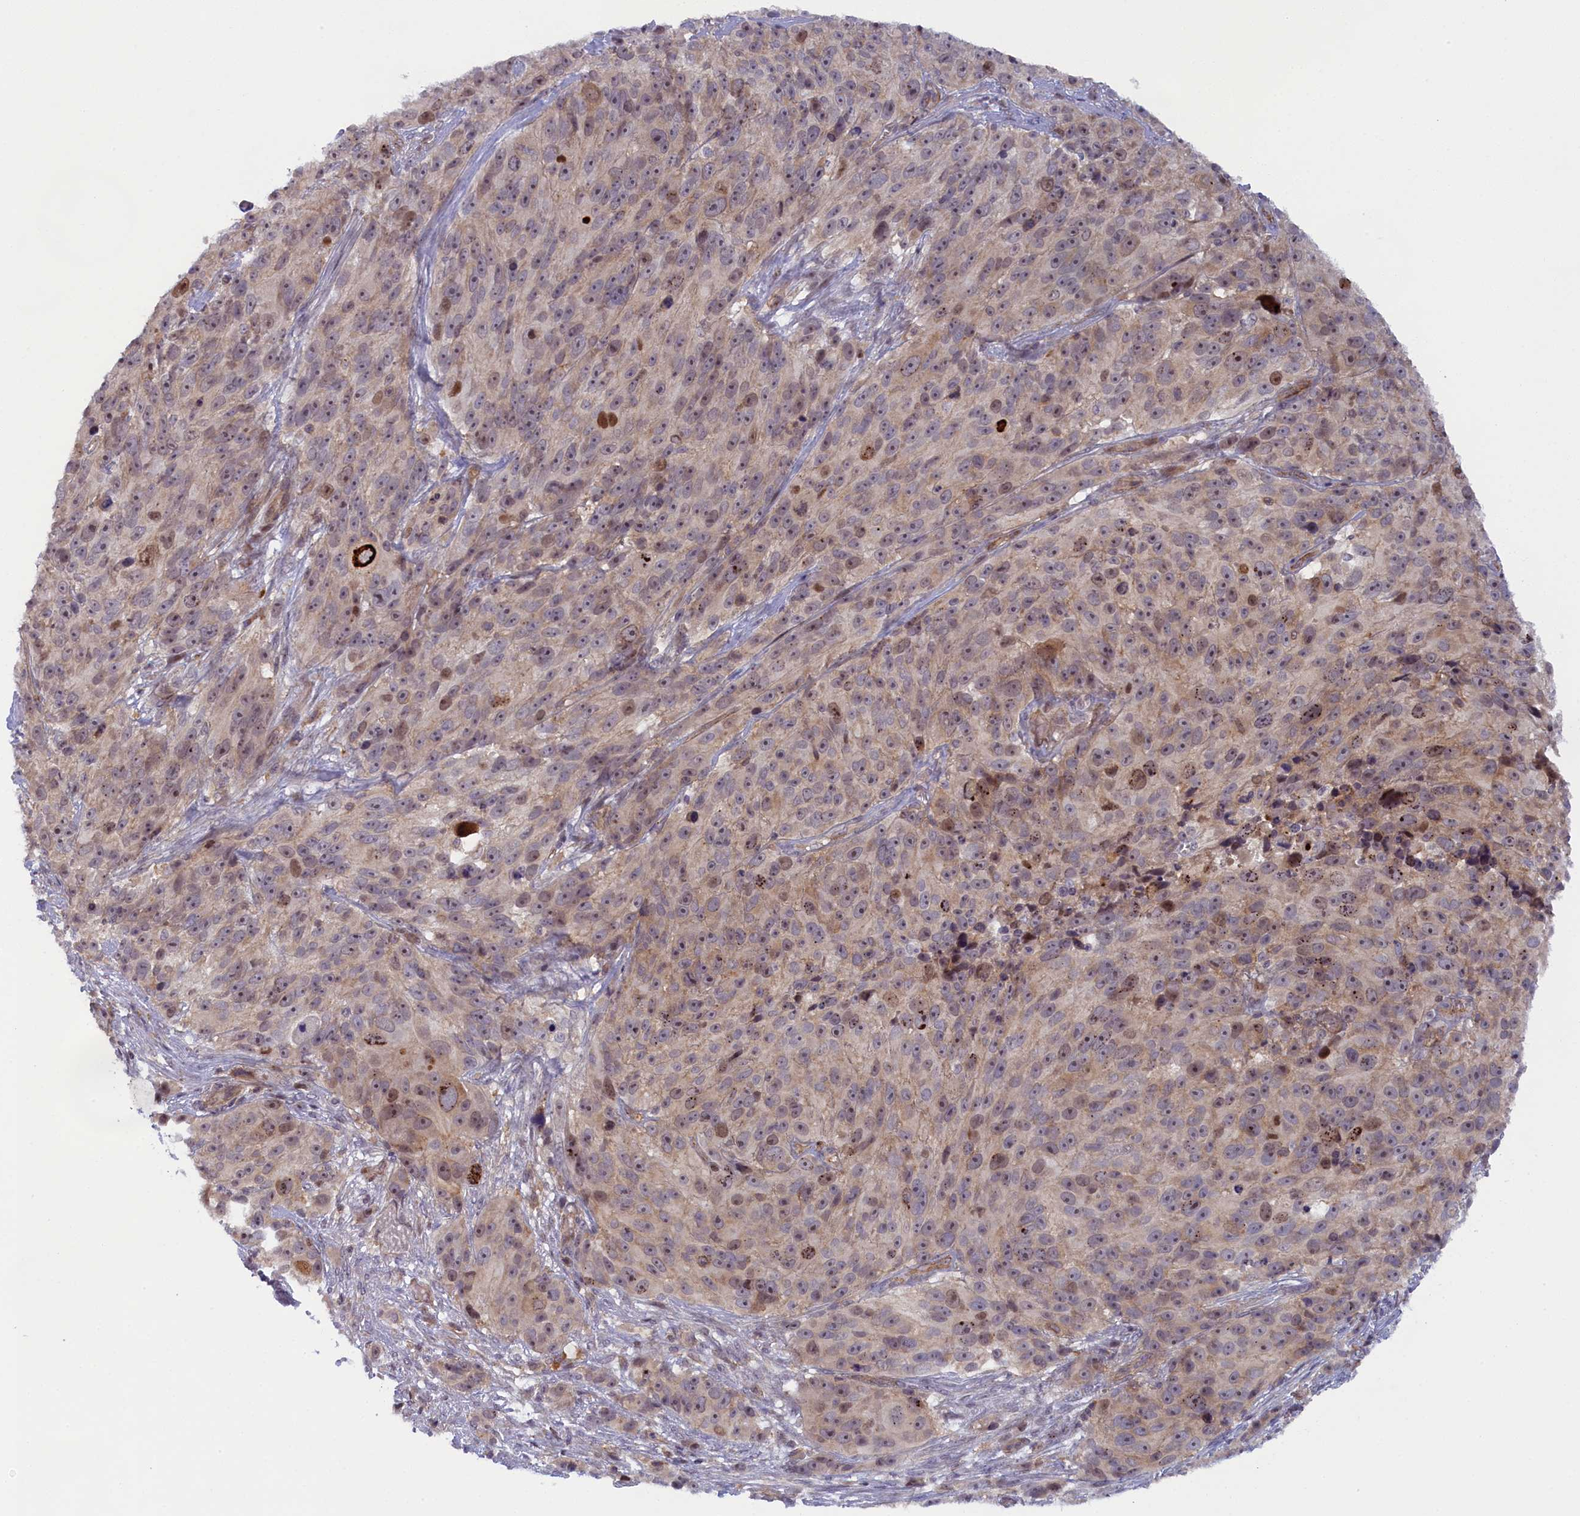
{"staining": {"intensity": "weak", "quantity": "<25%", "location": "nuclear"}, "tissue": "melanoma", "cell_type": "Tumor cells", "image_type": "cancer", "snomed": [{"axis": "morphology", "description": "Malignant melanoma, NOS"}, {"axis": "topography", "description": "Skin"}], "caption": "Protein analysis of malignant melanoma demonstrates no significant positivity in tumor cells.", "gene": "CCL23", "patient": {"sex": "male", "age": 84}}